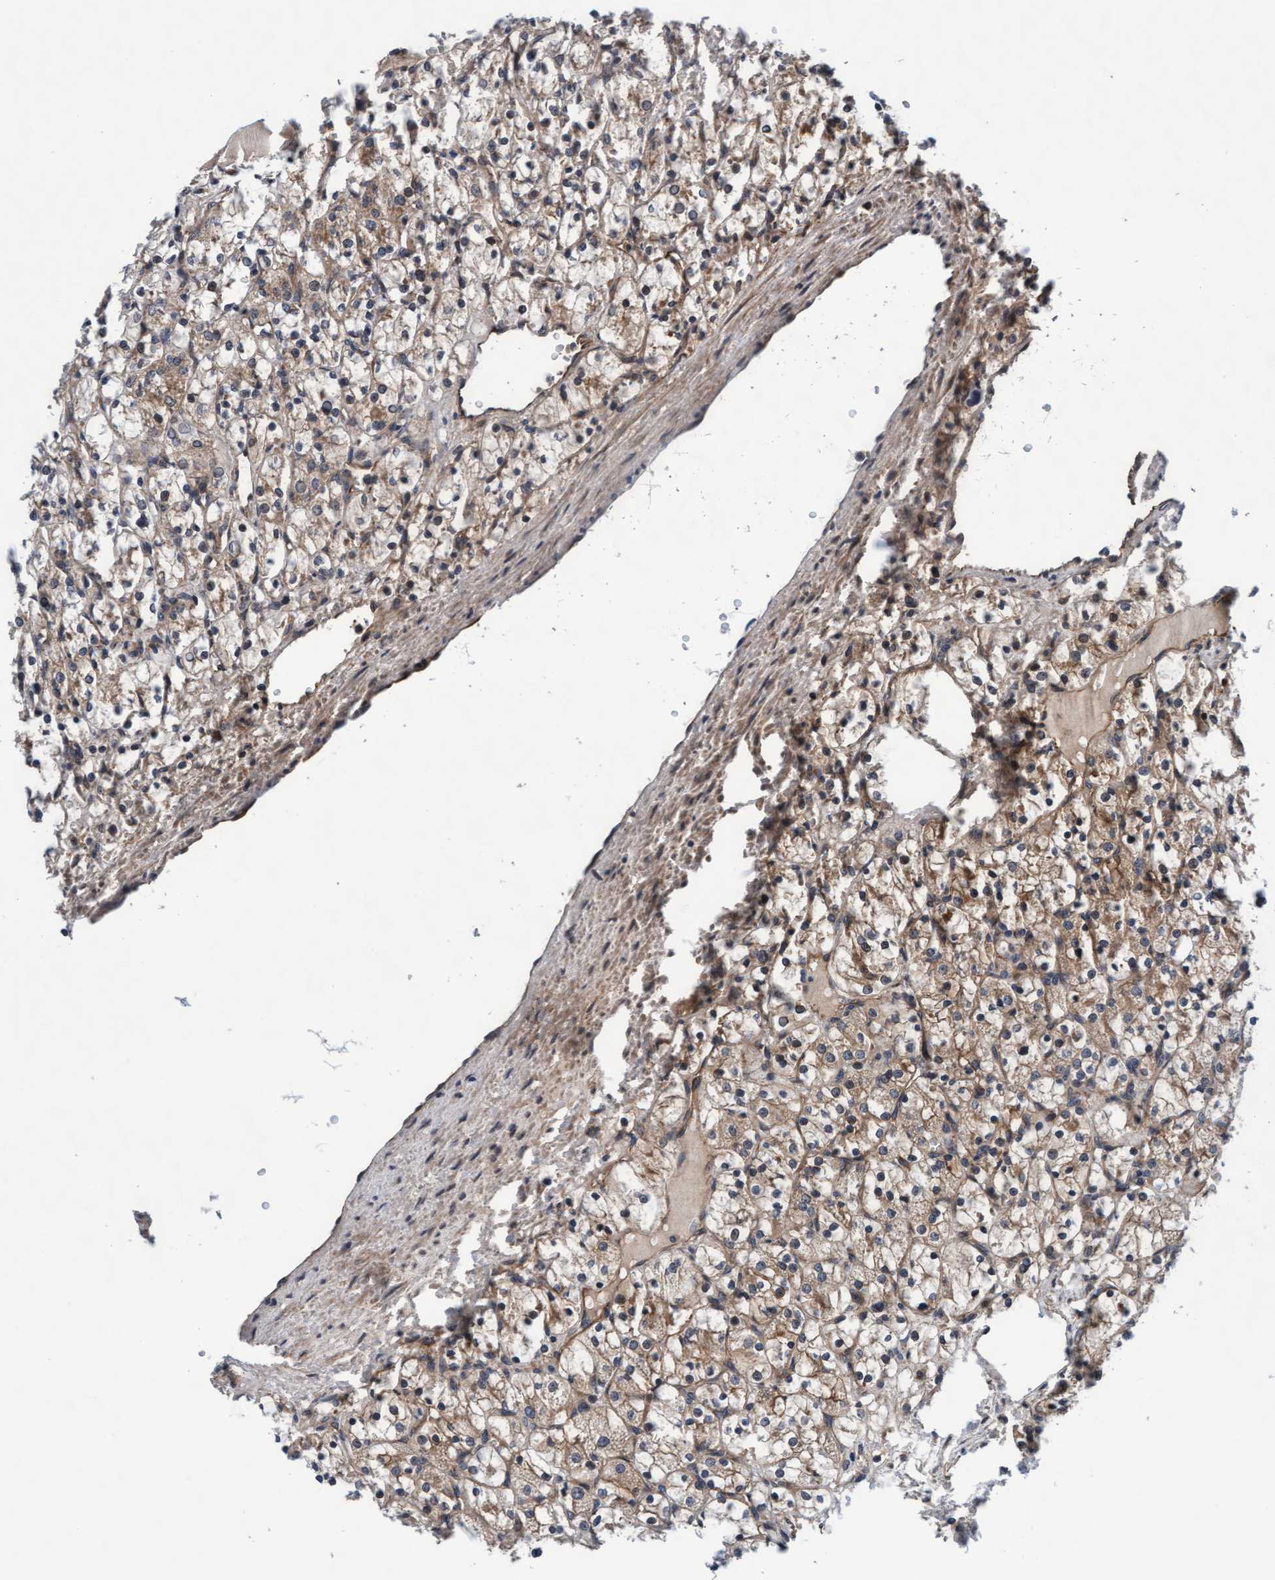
{"staining": {"intensity": "moderate", "quantity": ">75%", "location": "cytoplasmic/membranous"}, "tissue": "renal cancer", "cell_type": "Tumor cells", "image_type": "cancer", "snomed": [{"axis": "morphology", "description": "Adenocarcinoma, NOS"}, {"axis": "topography", "description": "Kidney"}], "caption": "Protein analysis of renal cancer tissue displays moderate cytoplasmic/membranous staining in about >75% of tumor cells.", "gene": "EFCAB13", "patient": {"sex": "female", "age": 69}}